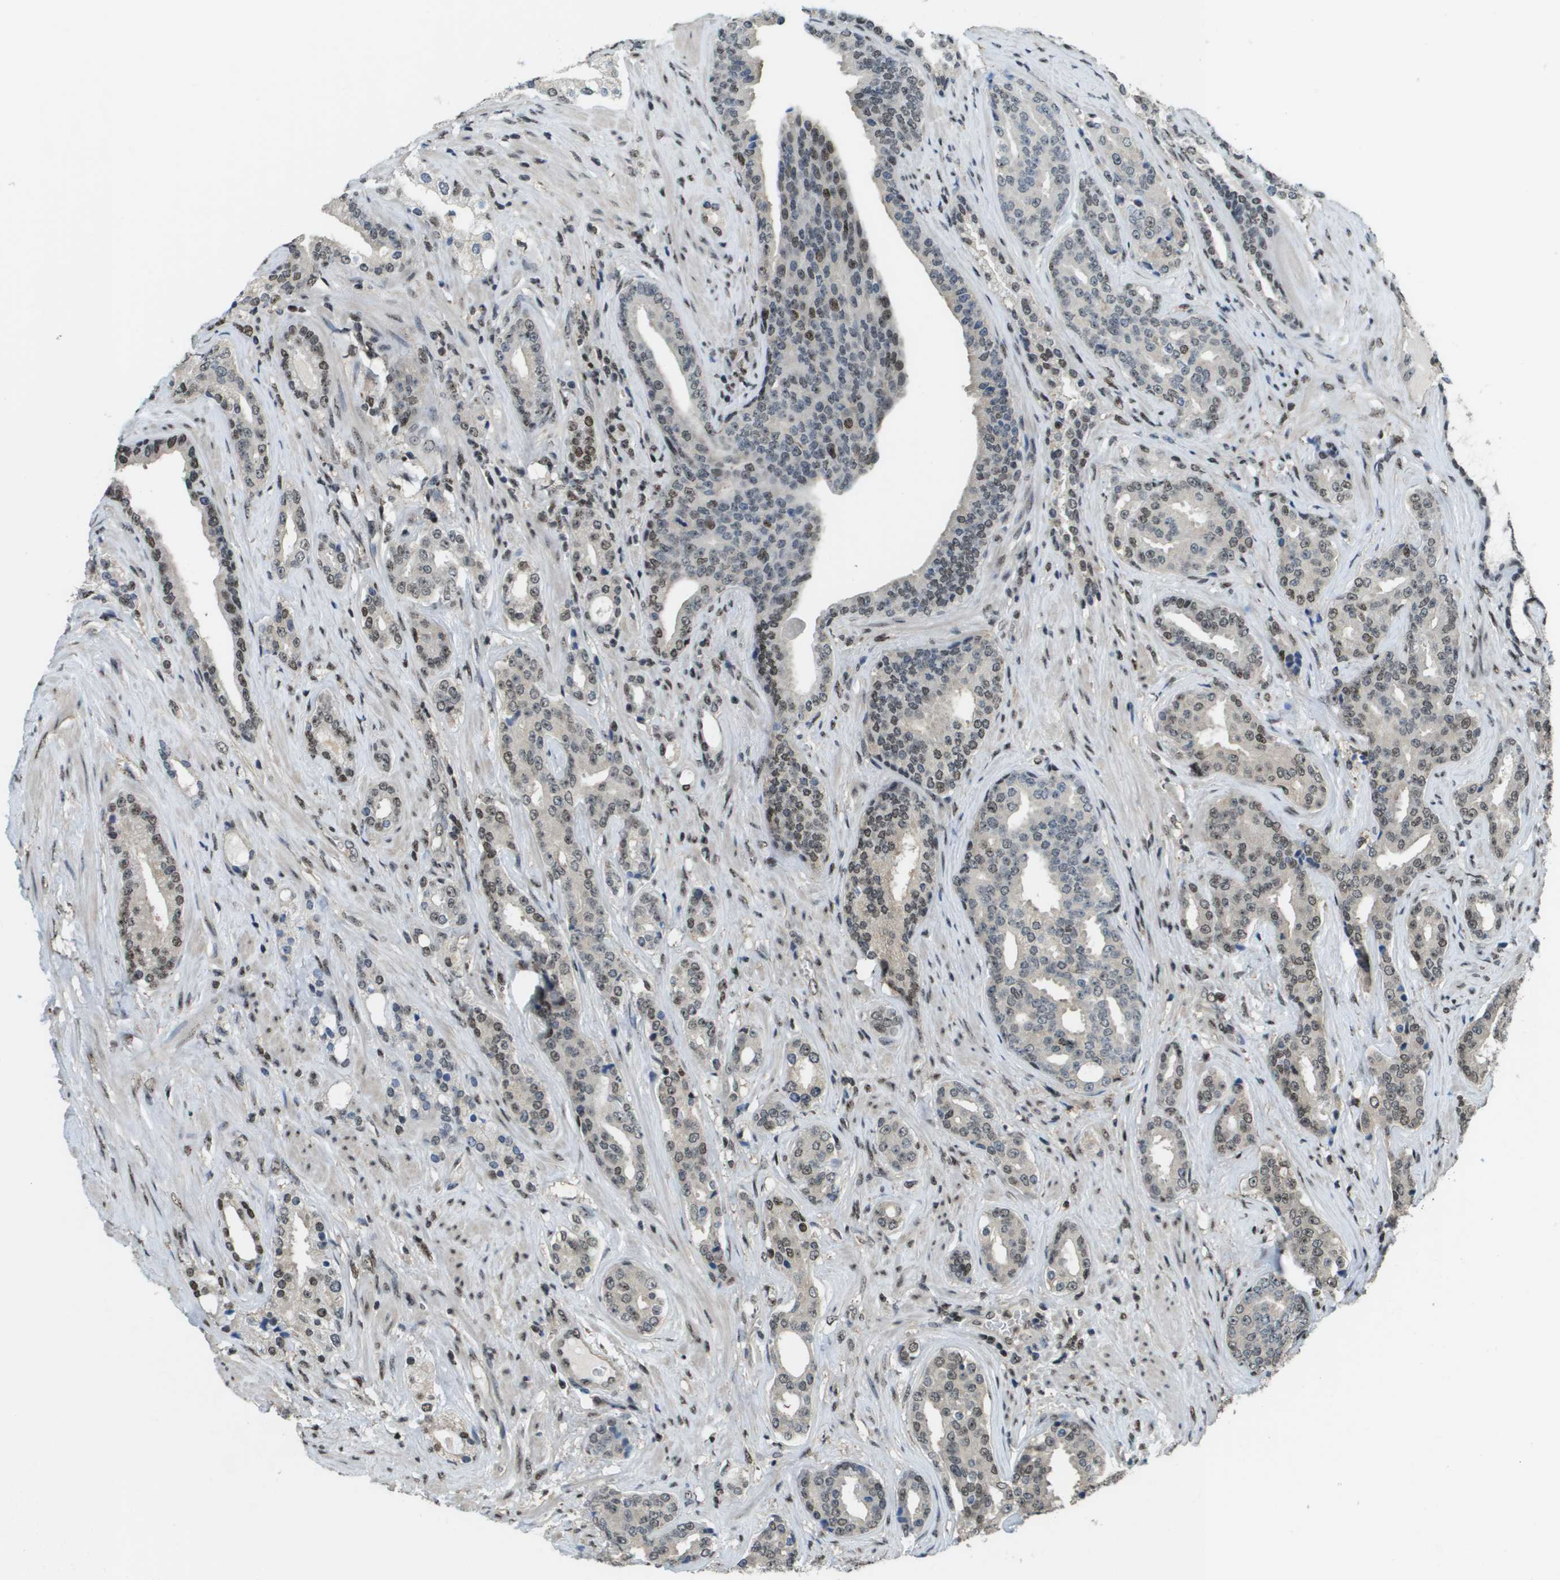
{"staining": {"intensity": "moderate", "quantity": "25%-75%", "location": "nuclear"}, "tissue": "prostate cancer", "cell_type": "Tumor cells", "image_type": "cancer", "snomed": [{"axis": "morphology", "description": "Adenocarcinoma, High grade"}, {"axis": "topography", "description": "Prostate"}], "caption": "Prostate adenocarcinoma (high-grade) tissue displays moderate nuclear expression in approximately 25%-75% of tumor cells, visualized by immunohistochemistry.", "gene": "SP100", "patient": {"sex": "male", "age": 71}}